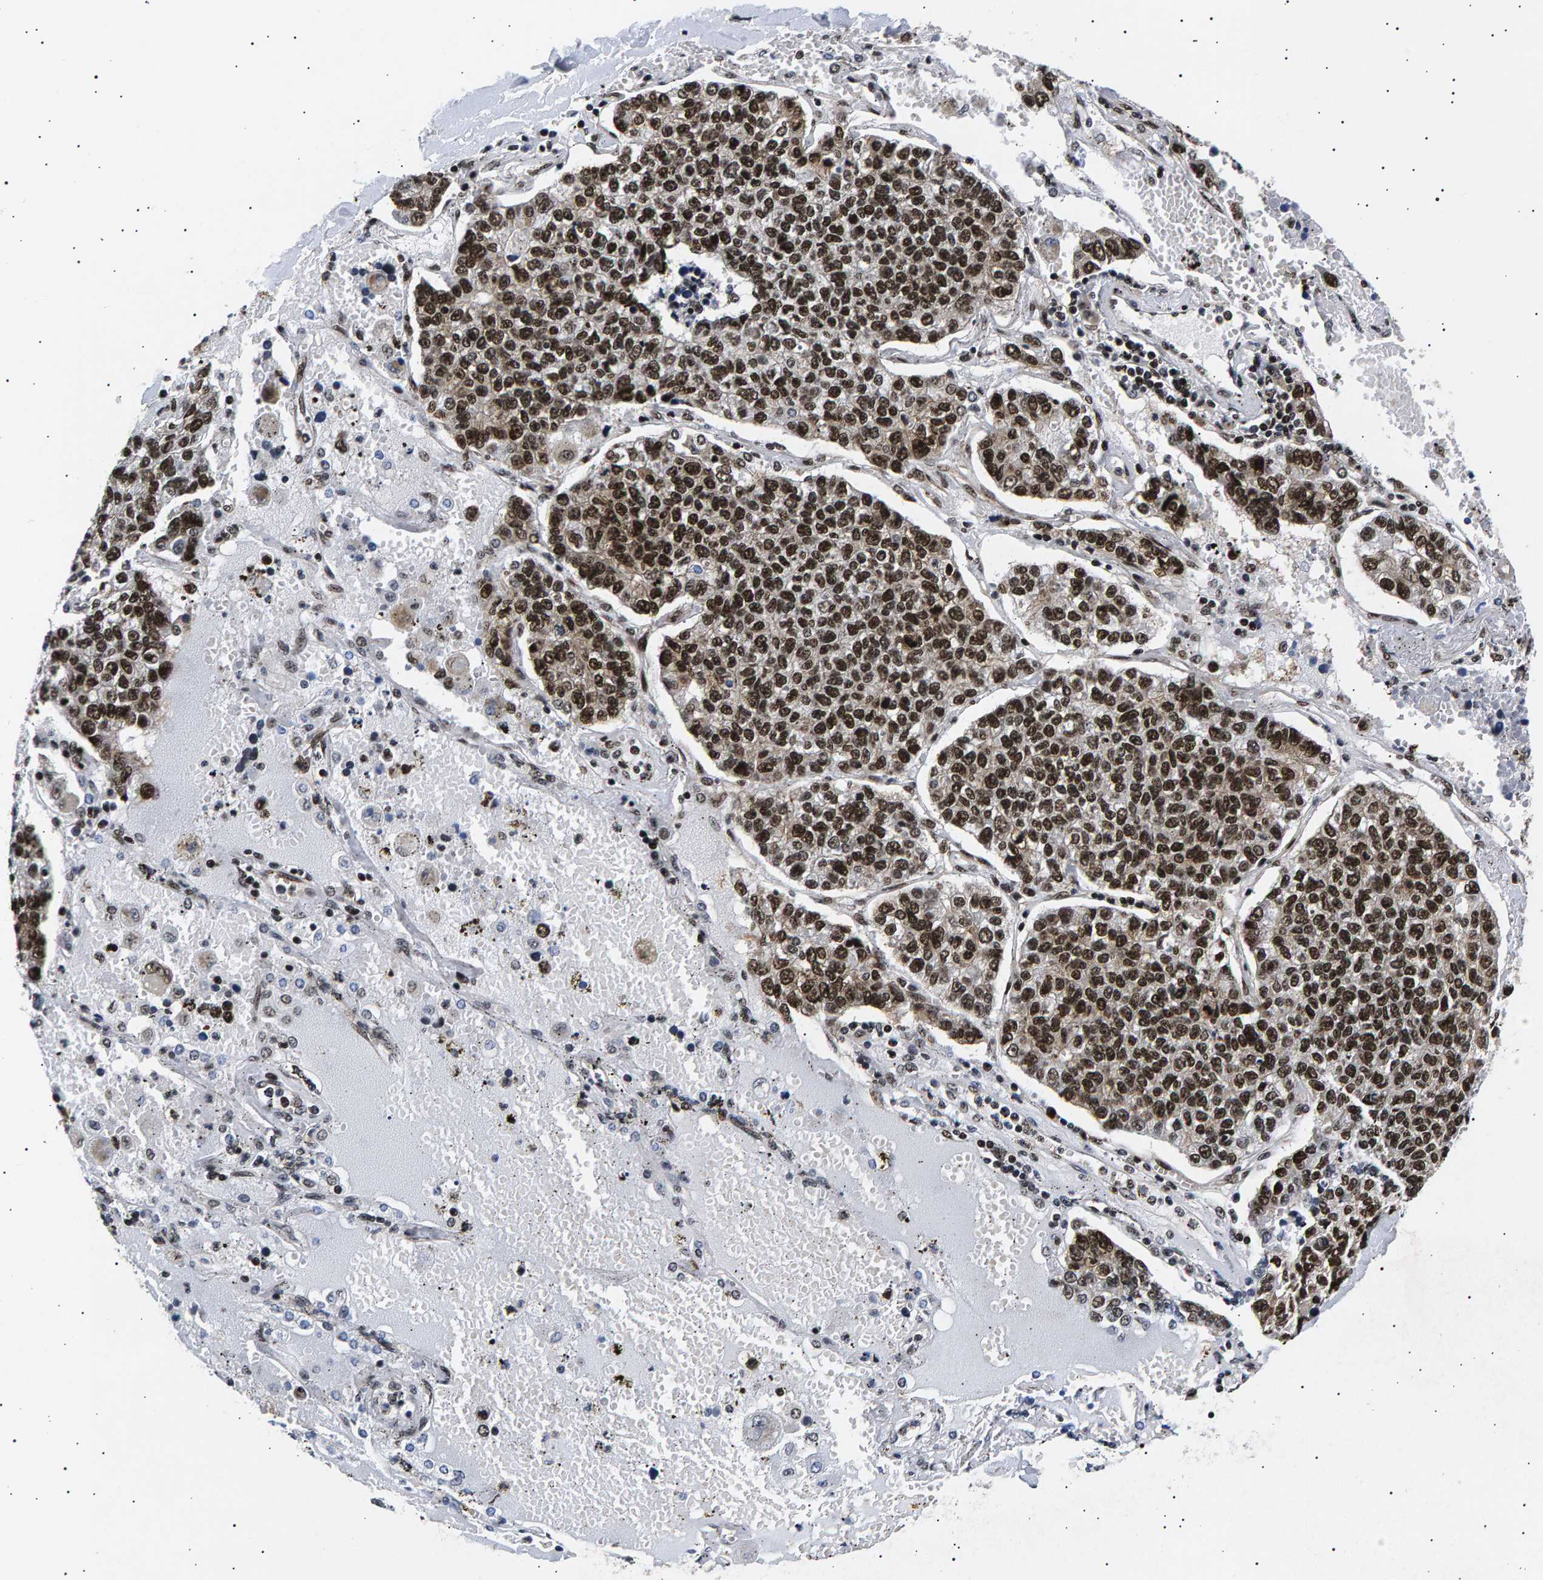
{"staining": {"intensity": "strong", "quantity": ">75%", "location": "nuclear"}, "tissue": "lung cancer", "cell_type": "Tumor cells", "image_type": "cancer", "snomed": [{"axis": "morphology", "description": "Adenocarcinoma, NOS"}, {"axis": "topography", "description": "Lung"}], "caption": "Lung adenocarcinoma stained with a protein marker shows strong staining in tumor cells.", "gene": "ANKRD40", "patient": {"sex": "male", "age": 49}}